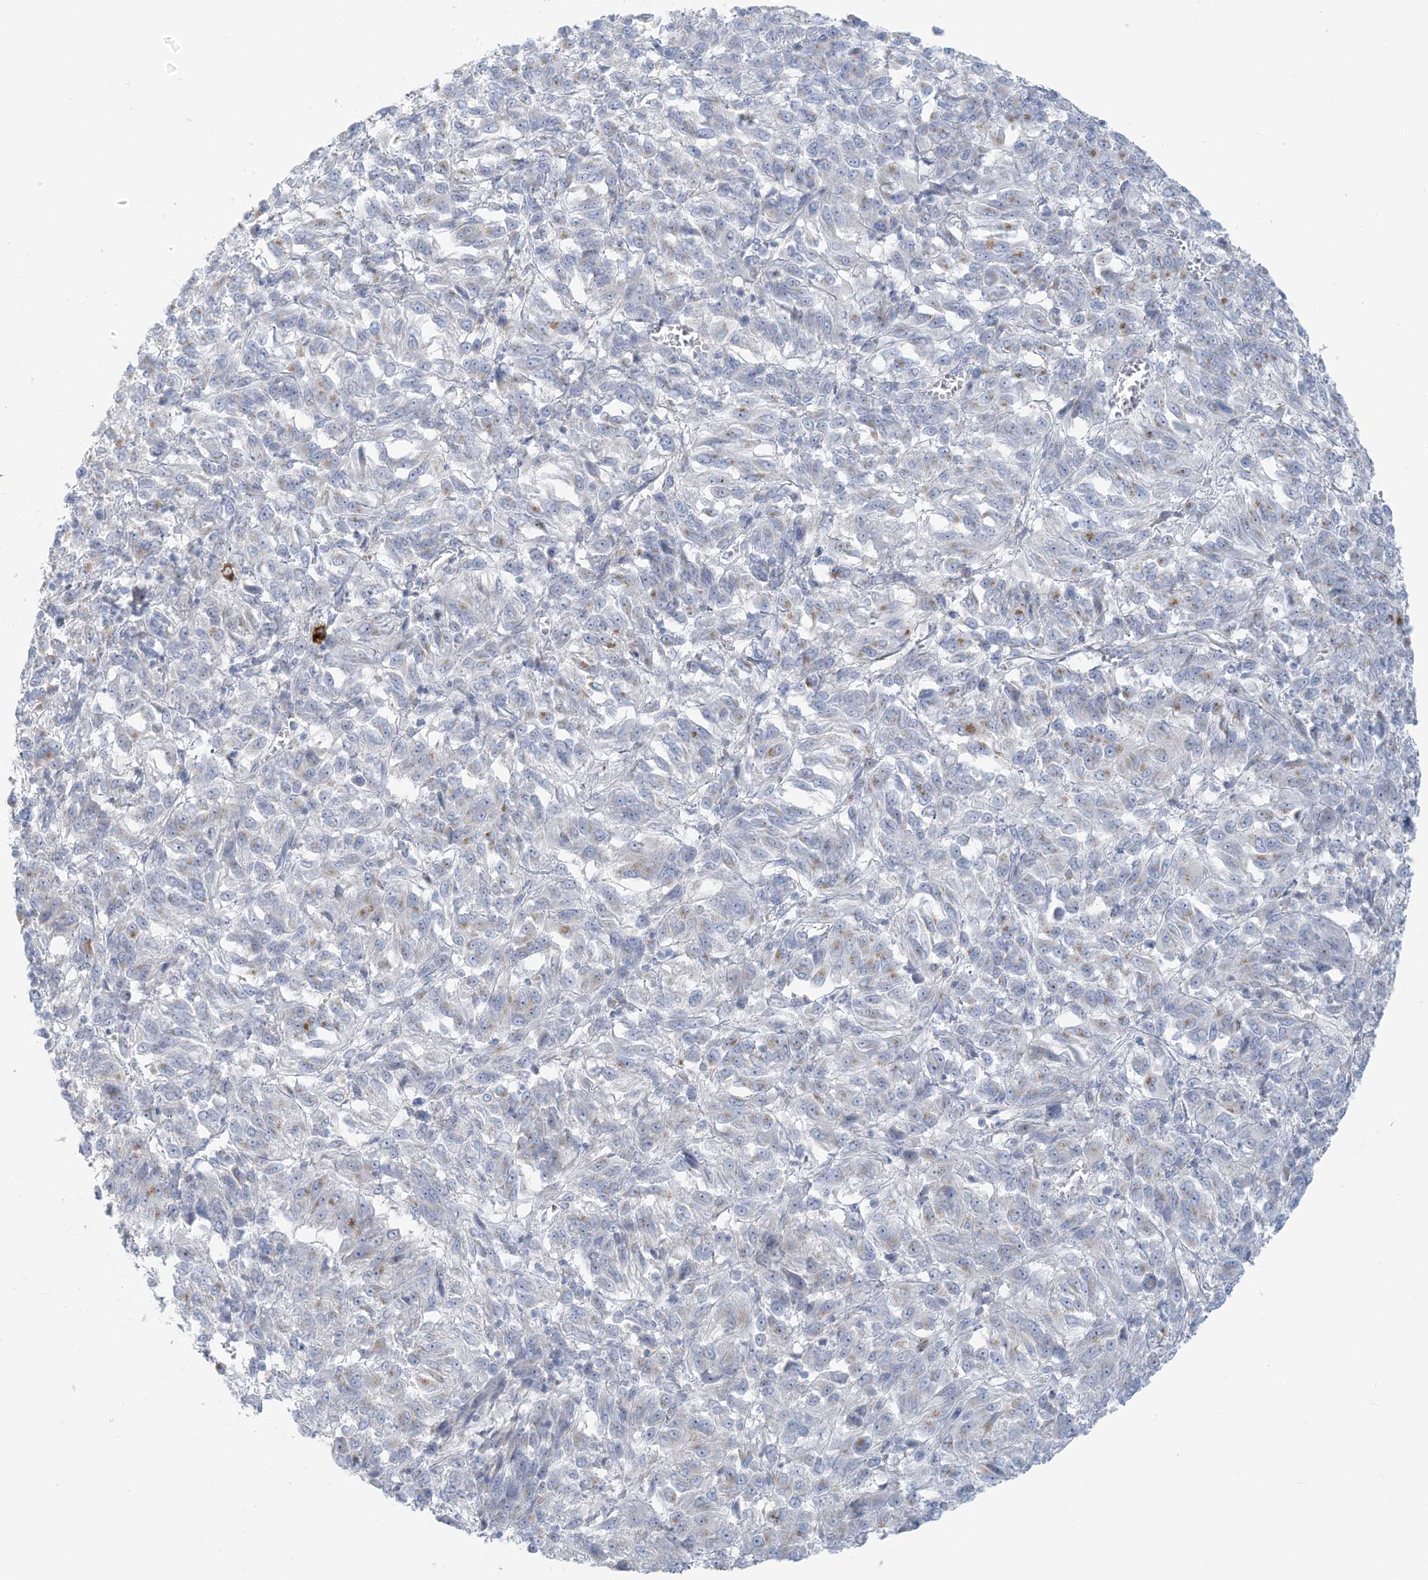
{"staining": {"intensity": "weak", "quantity": "<25%", "location": "cytoplasmic/membranous"}, "tissue": "melanoma", "cell_type": "Tumor cells", "image_type": "cancer", "snomed": [{"axis": "morphology", "description": "Malignant melanoma, Metastatic site"}, {"axis": "topography", "description": "Lung"}], "caption": "Immunohistochemistry (IHC) photomicrograph of melanoma stained for a protein (brown), which demonstrates no staining in tumor cells. (Immunohistochemistry (IHC), brightfield microscopy, high magnification).", "gene": "SCML1", "patient": {"sex": "male", "age": 64}}